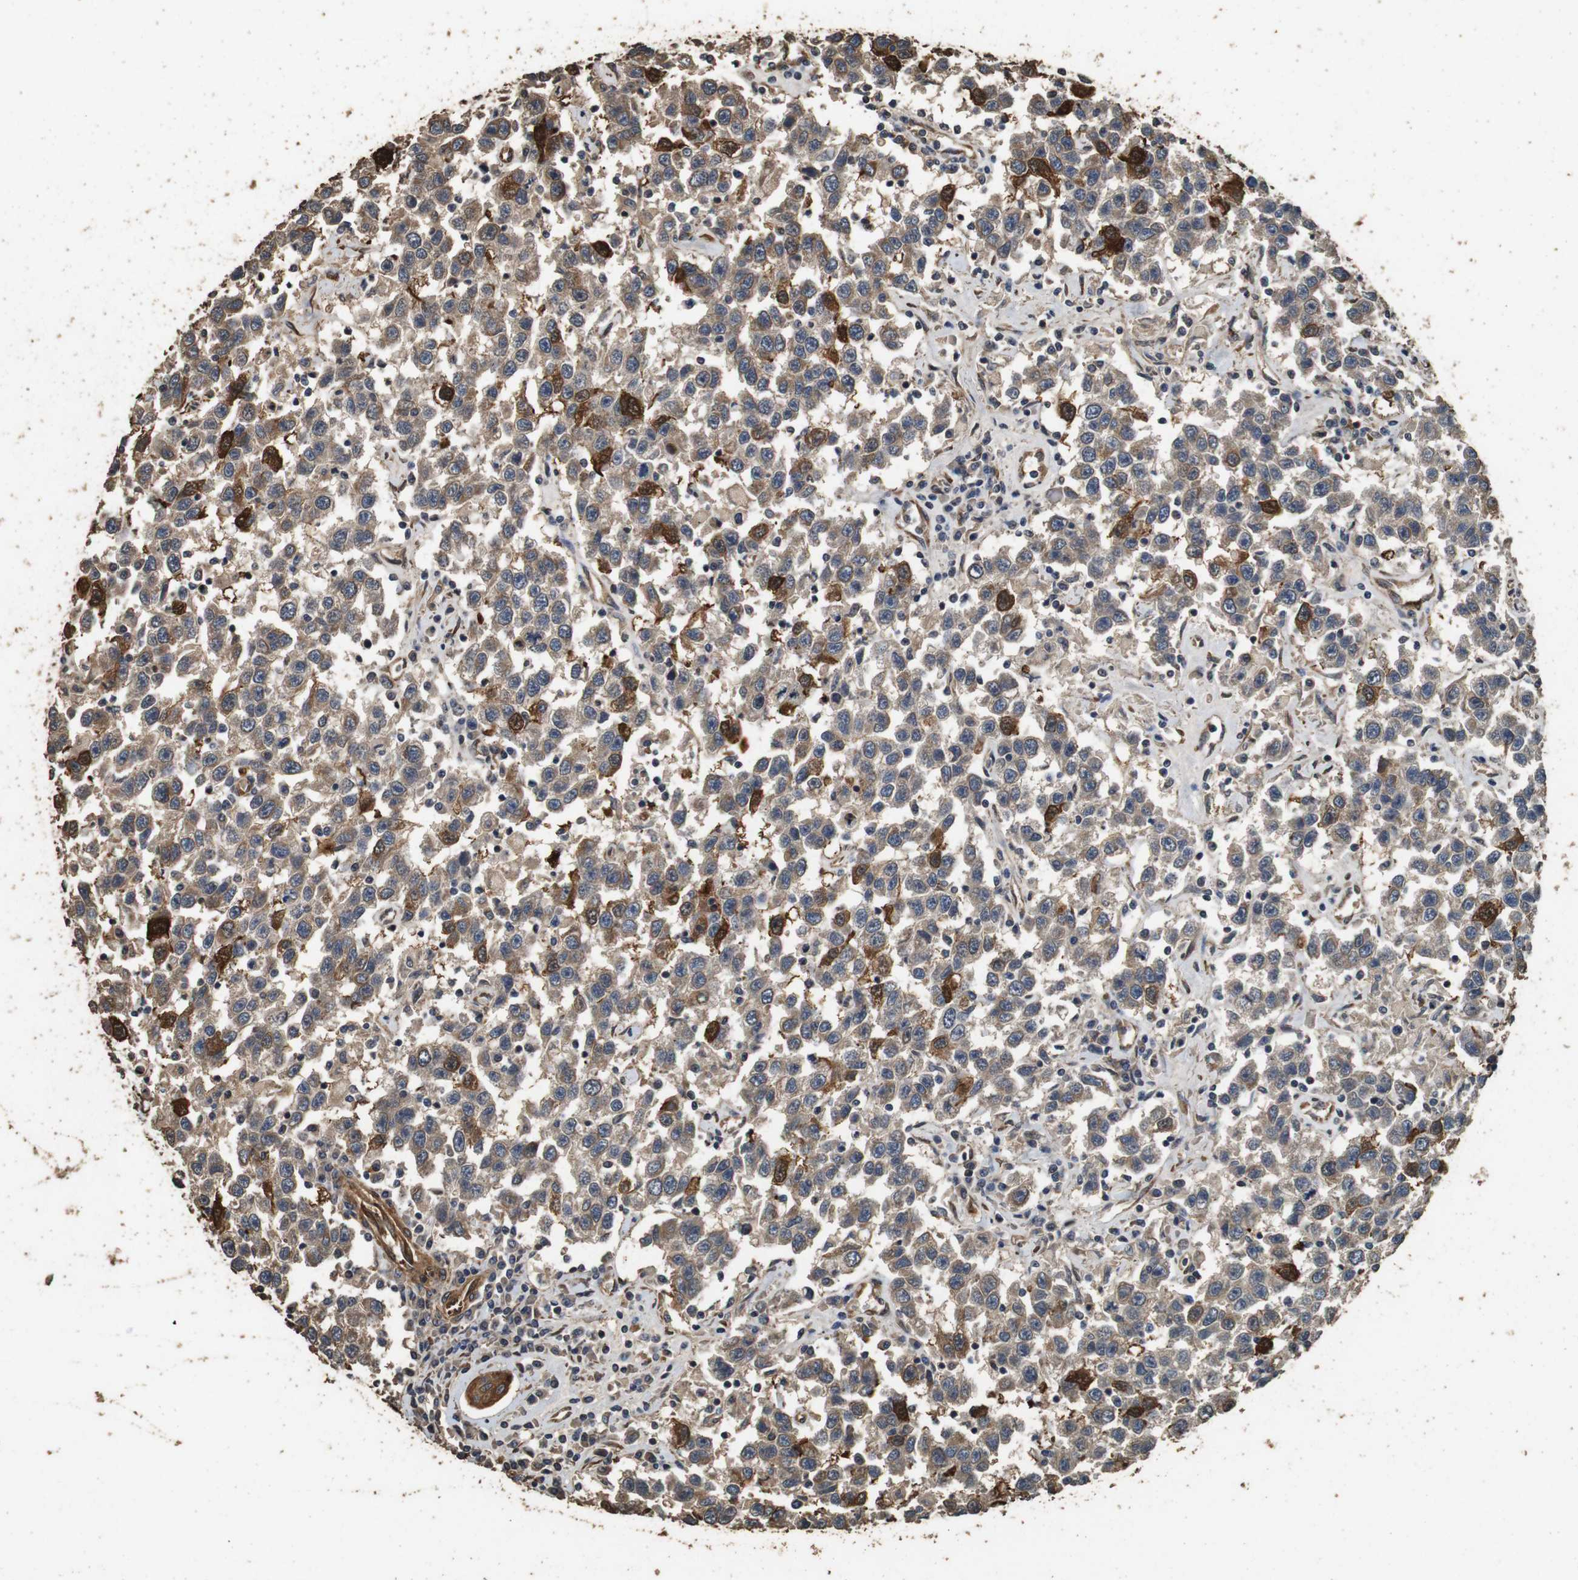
{"staining": {"intensity": "moderate", "quantity": ">75%", "location": "cytoplasmic/membranous"}, "tissue": "testis cancer", "cell_type": "Tumor cells", "image_type": "cancer", "snomed": [{"axis": "morphology", "description": "Seminoma, NOS"}, {"axis": "topography", "description": "Testis"}], "caption": "A brown stain highlights moderate cytoplasmic/membranous expression of a protein in seminoma (testis) tumor cells.", "gene": "CNPY4", "patient": {"sex": "male", "age": 41}}